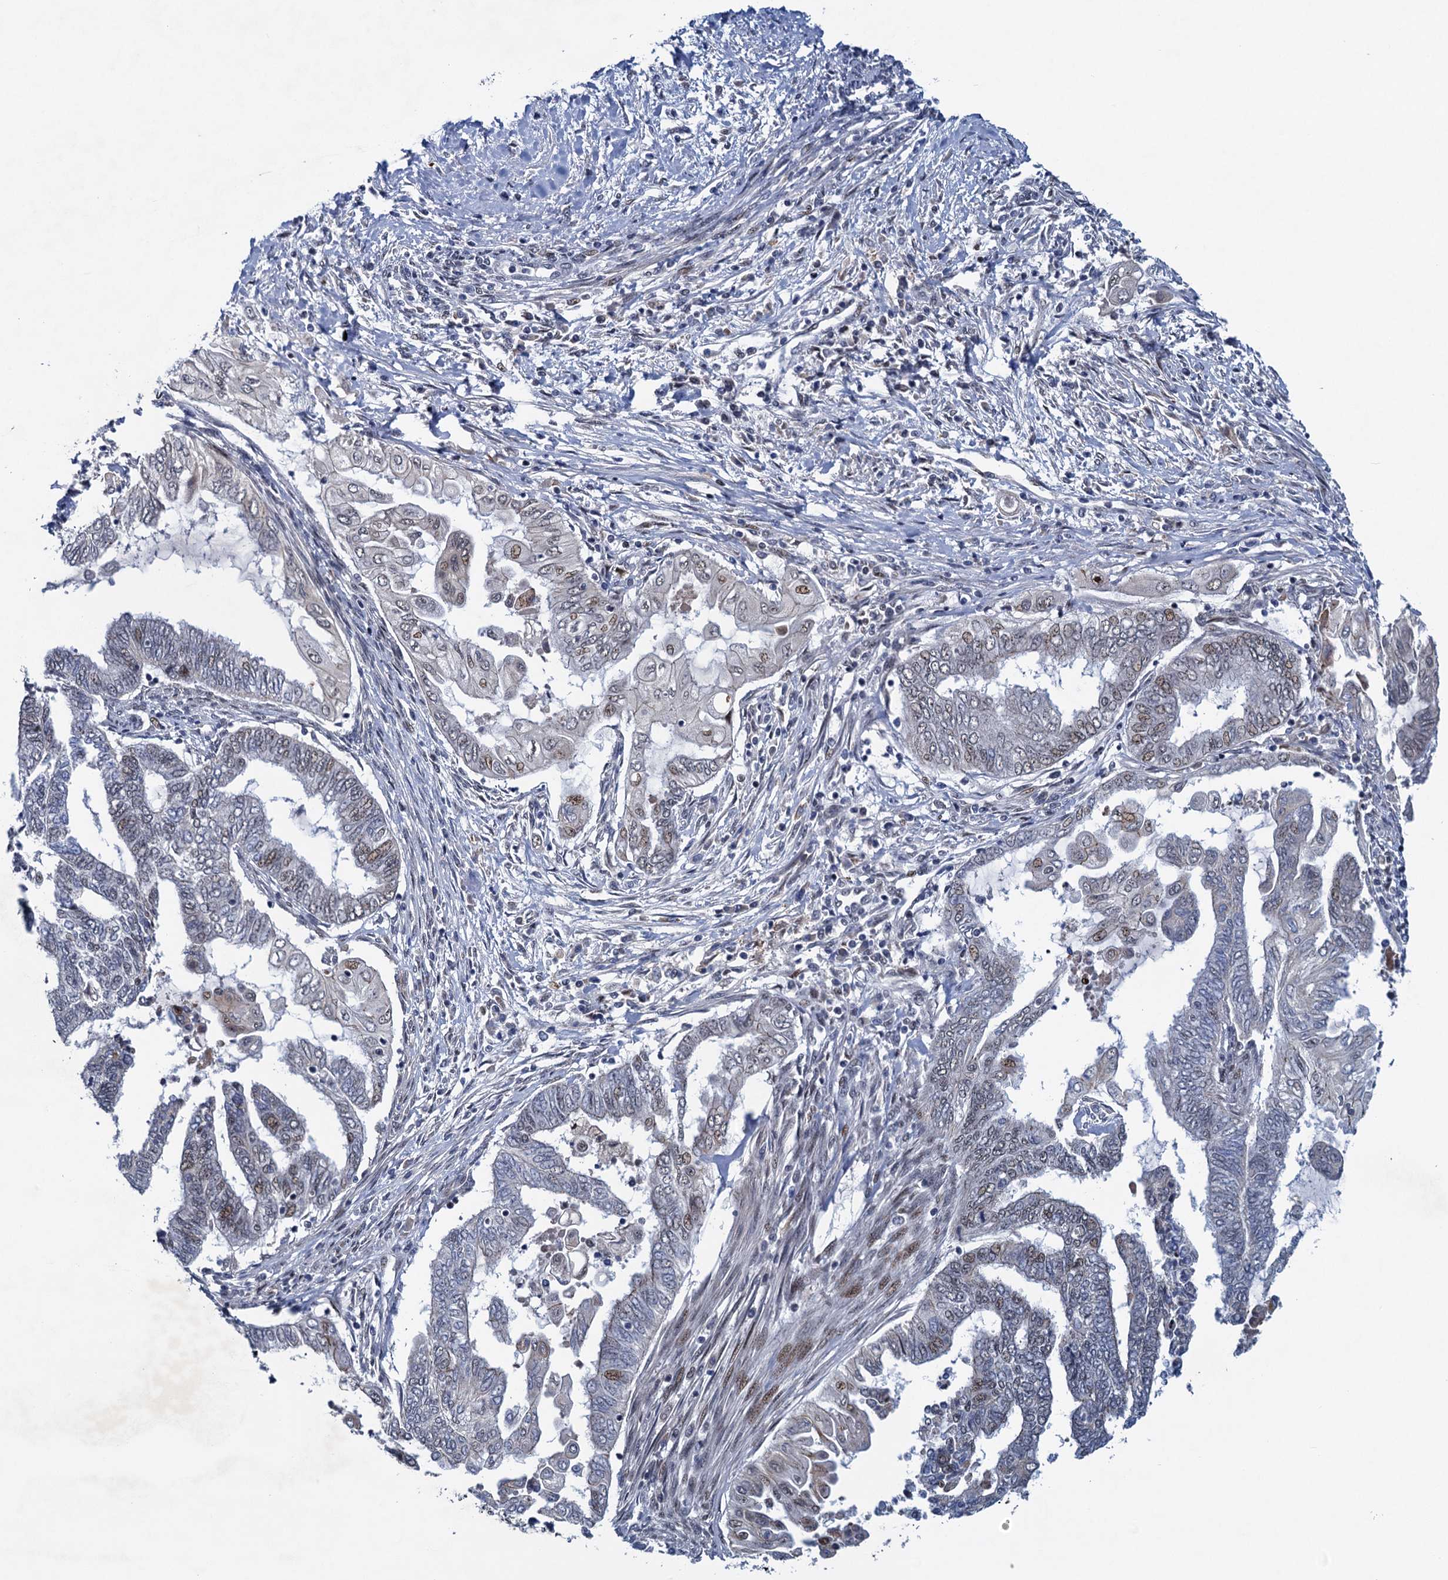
{"staining": {"intensity": "weak", "quantity": "<25%", "location": "nuclear"}, "tissue": "endometrial cancer", "cell_type": "Tumor cells", "image_type": "cancer", "snomed": [{"axis": "morphology", "description": "Adenocarcinoma, NOS"}, {"axis": "topography", "description": "Uterus"}, {"axis": "topography", "description": "Endometrium"}], "caption": "An IHC image of adenocarcinoma (endometrial) is shown. There is no staining in tumor cells of adenocarcinoma (endometrial). The staining is performed using DAB brown chromogen with nuclei counter-stained in using hematoxylin.", "gene": "ATOSA", "patient": {"sex": "female", "age": 70}}